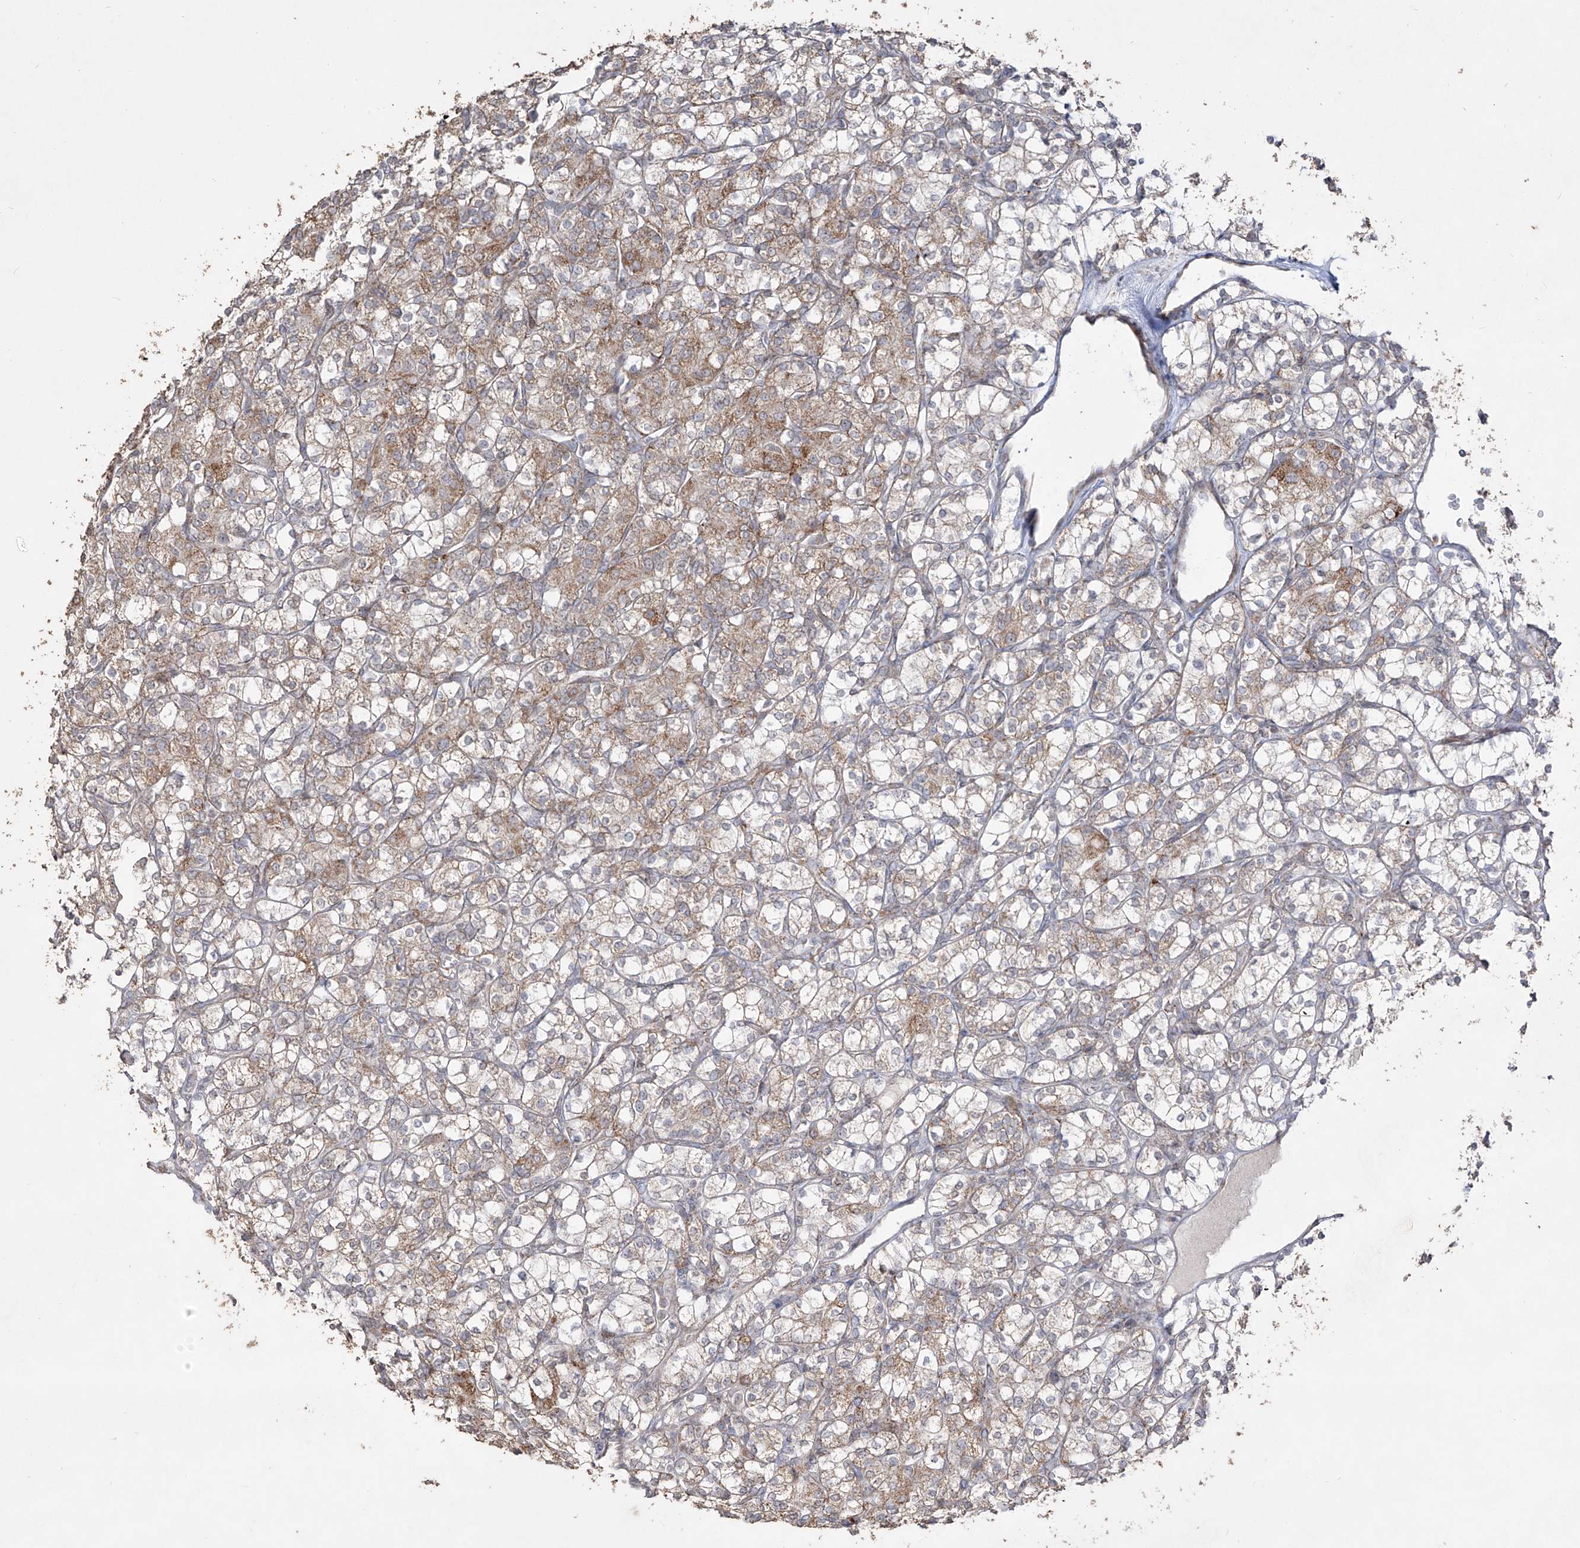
{"staining": {"intensity": "weak", "quantity": ">75%", "location": "cytoplasmic/membranous"}, "tissue": "renal cancer", "cell_type": "Tumor cells", "image_type": "cancer", "snomed": [{"axis": "morphology", "description": "Adenocarcinoma, NOS"}, {"axis": "topography", "description": "Kidney"}], "caption": "Renal cancer tissue demonstrates weak cytoplasmic/membranous positivity in approximately >75% of tumor cells, visualized by immunohistochemistry. Nuclei are stained in blue.", "gene": "YKT6", "patient": {"sex": "male", "age": 77}}